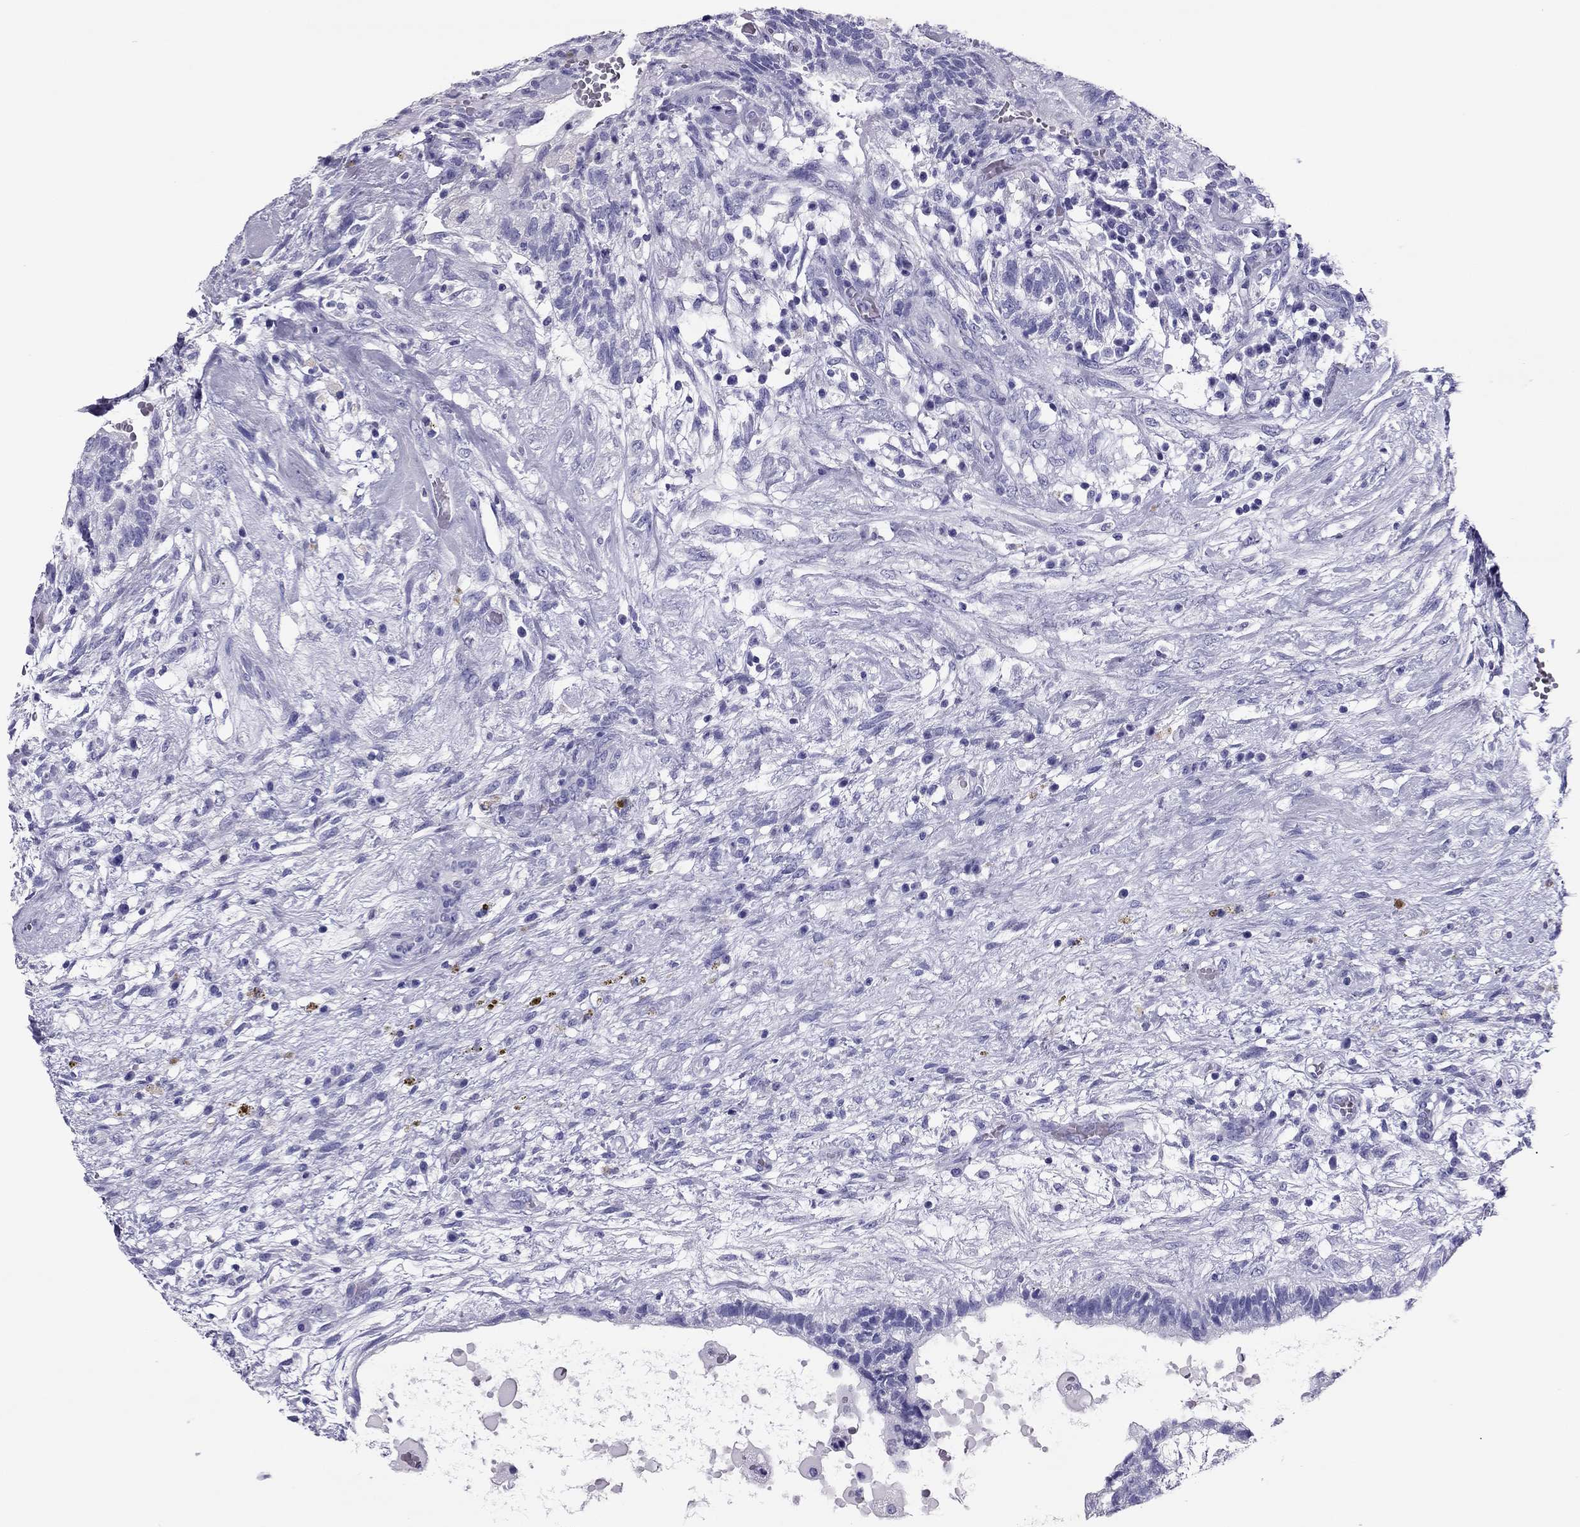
{"staining": {"intensity": "negative", "quantity": "none", "location": "none"}, "tissue": "testis cancer", "cell_type": "Tumor cells", "image_type": "cancer", "snomed": [{"axis": "morphology", "description": "Normal tissue, NOS"}, {"axis": "morphology", "description": "Carcinoma, Embryonal, NOS"}, {"axis": "topography", "description": "Testis"}, {"axis": "topography", "description": "Epididymis"}], "caption": "IHC micrograph of human embryonal carcinoma (testis) stained for a protein (brown), which displays no expression in tumor cells. (Stains: DAB immunohistochemistry (IHC) with hematoxylin counter stain, Microscopy: brightfield microscopy at high magnification).", "gene": "PDE6A", "patient": {"sex": "male", "age": 32}}